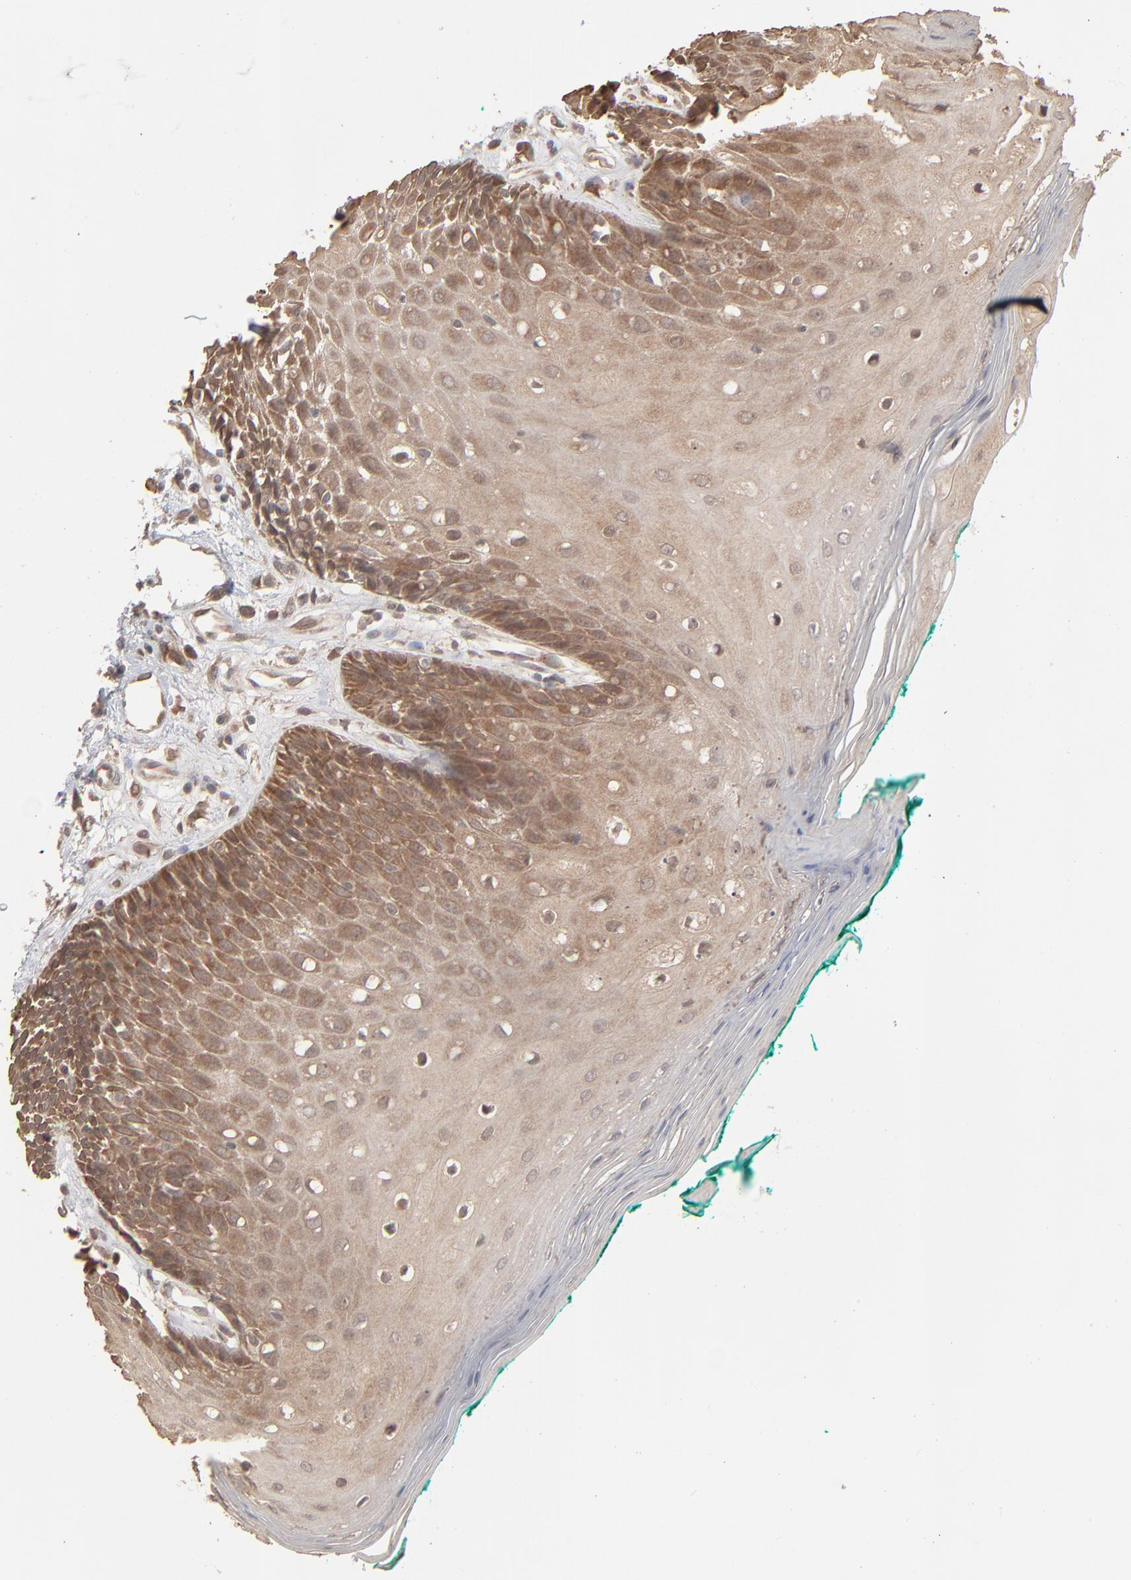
{"staining": {"intensity": "moderate", "quantity": ">75%", "location": "cytoplasmic/membranous,nuclear"}, "tissue": "oral mucosa", "cell_type": "Squamous epithelial cells", "image_type": "normal", "snomed": [{"axis": "morphology", "description": "Normal tissue, NOS"}, {"axis": "morphology", "description": "Squamous cell carcinoma, NOS"}, {"axis": "topography", "description": "Skeletal muscle"}, {"axis": "topography", "description": "Oral tissue"}, {"axis": "topography", "description": "Head-Neck"}], "caption": "This image displays immunohistochemistry (IHC) staining of unremarkable human oral mucosa, with medium moderate cytoplasmic/membranous,nuclear staining in about >75% of squamous epithelial cells.", "gene": "SCFD1", "patient": {"sex": "female", "age": 84}}